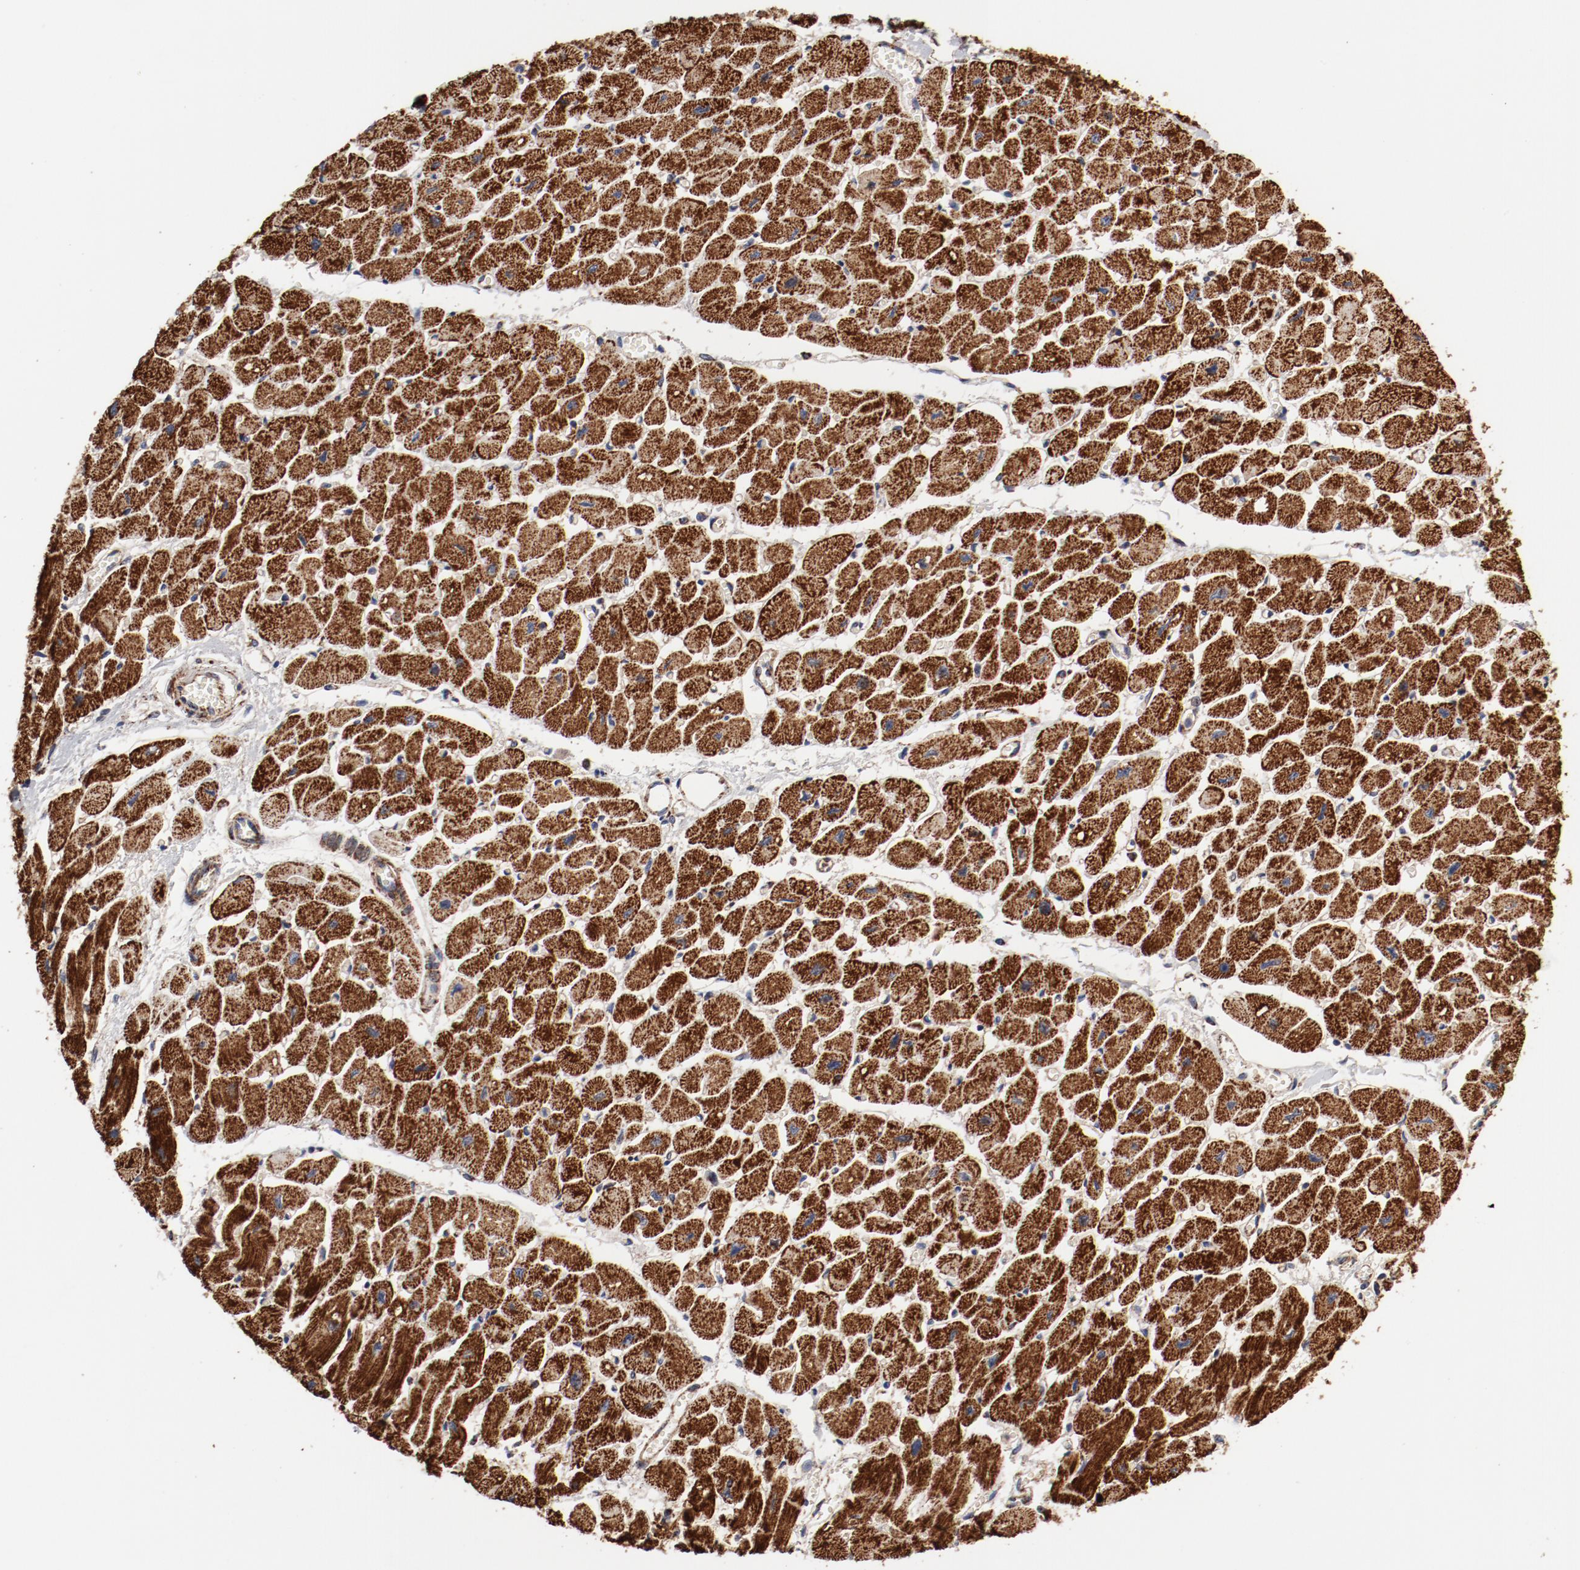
{"staining": {"intensity": "strong", "quantity": ">75%", "location": "cytoplasmic/membranous"}, "tissue": "heart muscle", "cell_type": "Cardiomyocytes", "image_type": "normal", "snomed": [{"axis": "morphology", "description": "Normal tissue, NOS"}, {"axis": "topography", "description": "Heart"}], "caption": "Strong cytoplasmic/membranous positivity is present in about >75% of cardiomyocytes in unremarkable heart muscle.", "gene": "NDUFV2", "patient": {"sex": "female", "age": 54}}